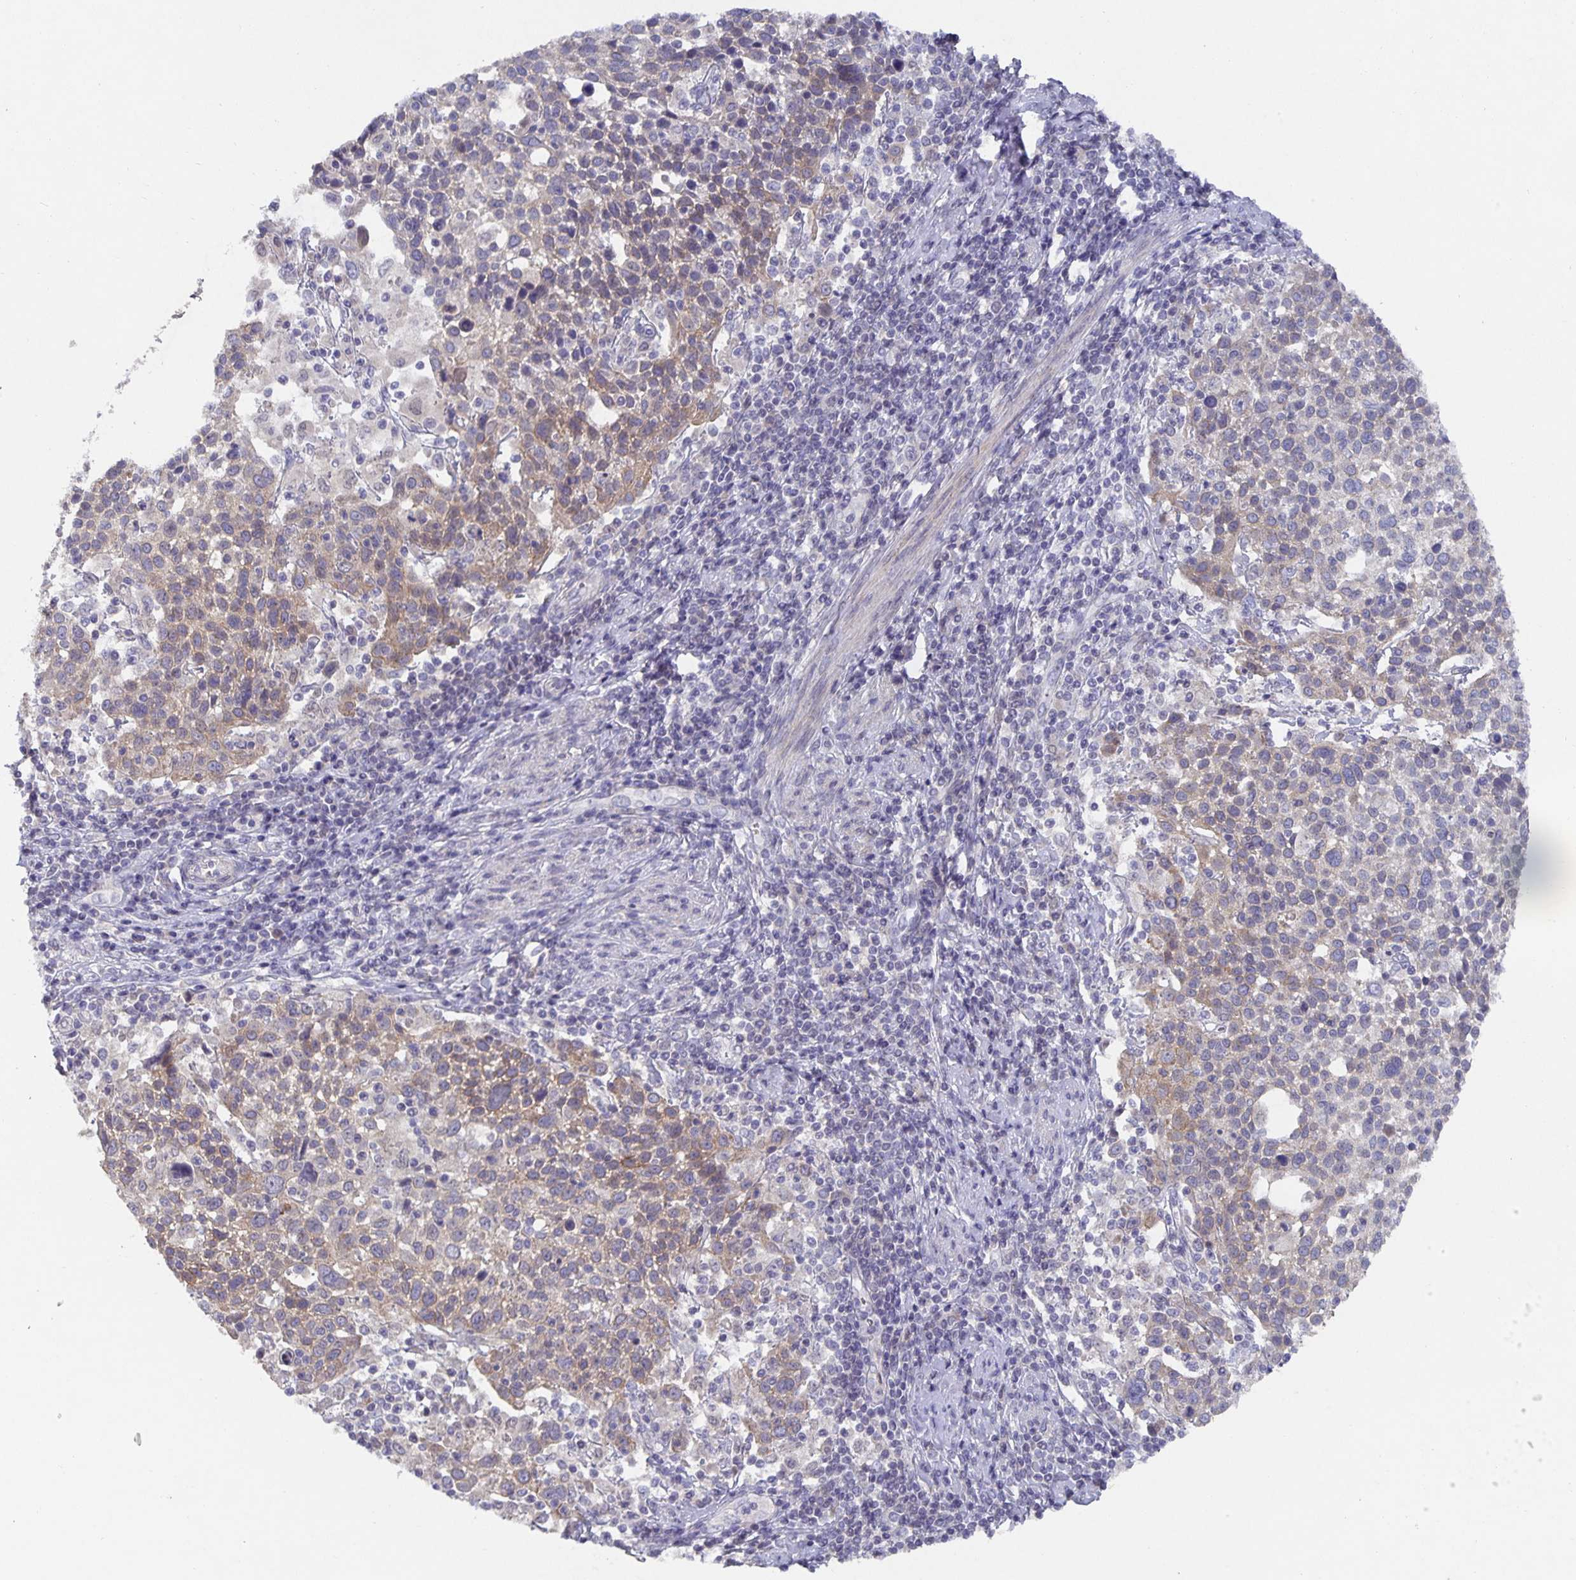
{"staining": {"intensity": "weak", "quantity": "25%-75%", "location": "cytoplasmic/membranous"}, "tissue": "cervical cancer", "cell_type": "Tumor cells", "image_type": "cancer", "snomed": [{"axis": "morphology", "description": "Squamous cell carcinoma, NOS"}, {"axis": "topography", "description": "Cervix"}], "caption": "Immunohistochemistry (IHC) (DAB (3,3'-diaminobenzidine)) staining of cervical cancer (squamous cell carcinoma) demonstrates weak cytoplasmic/membranous protein expression in approximately 25%-75% of tumor cells.", "gene": "HEPN1", "patient": {"sex": "female", "age": 61}}